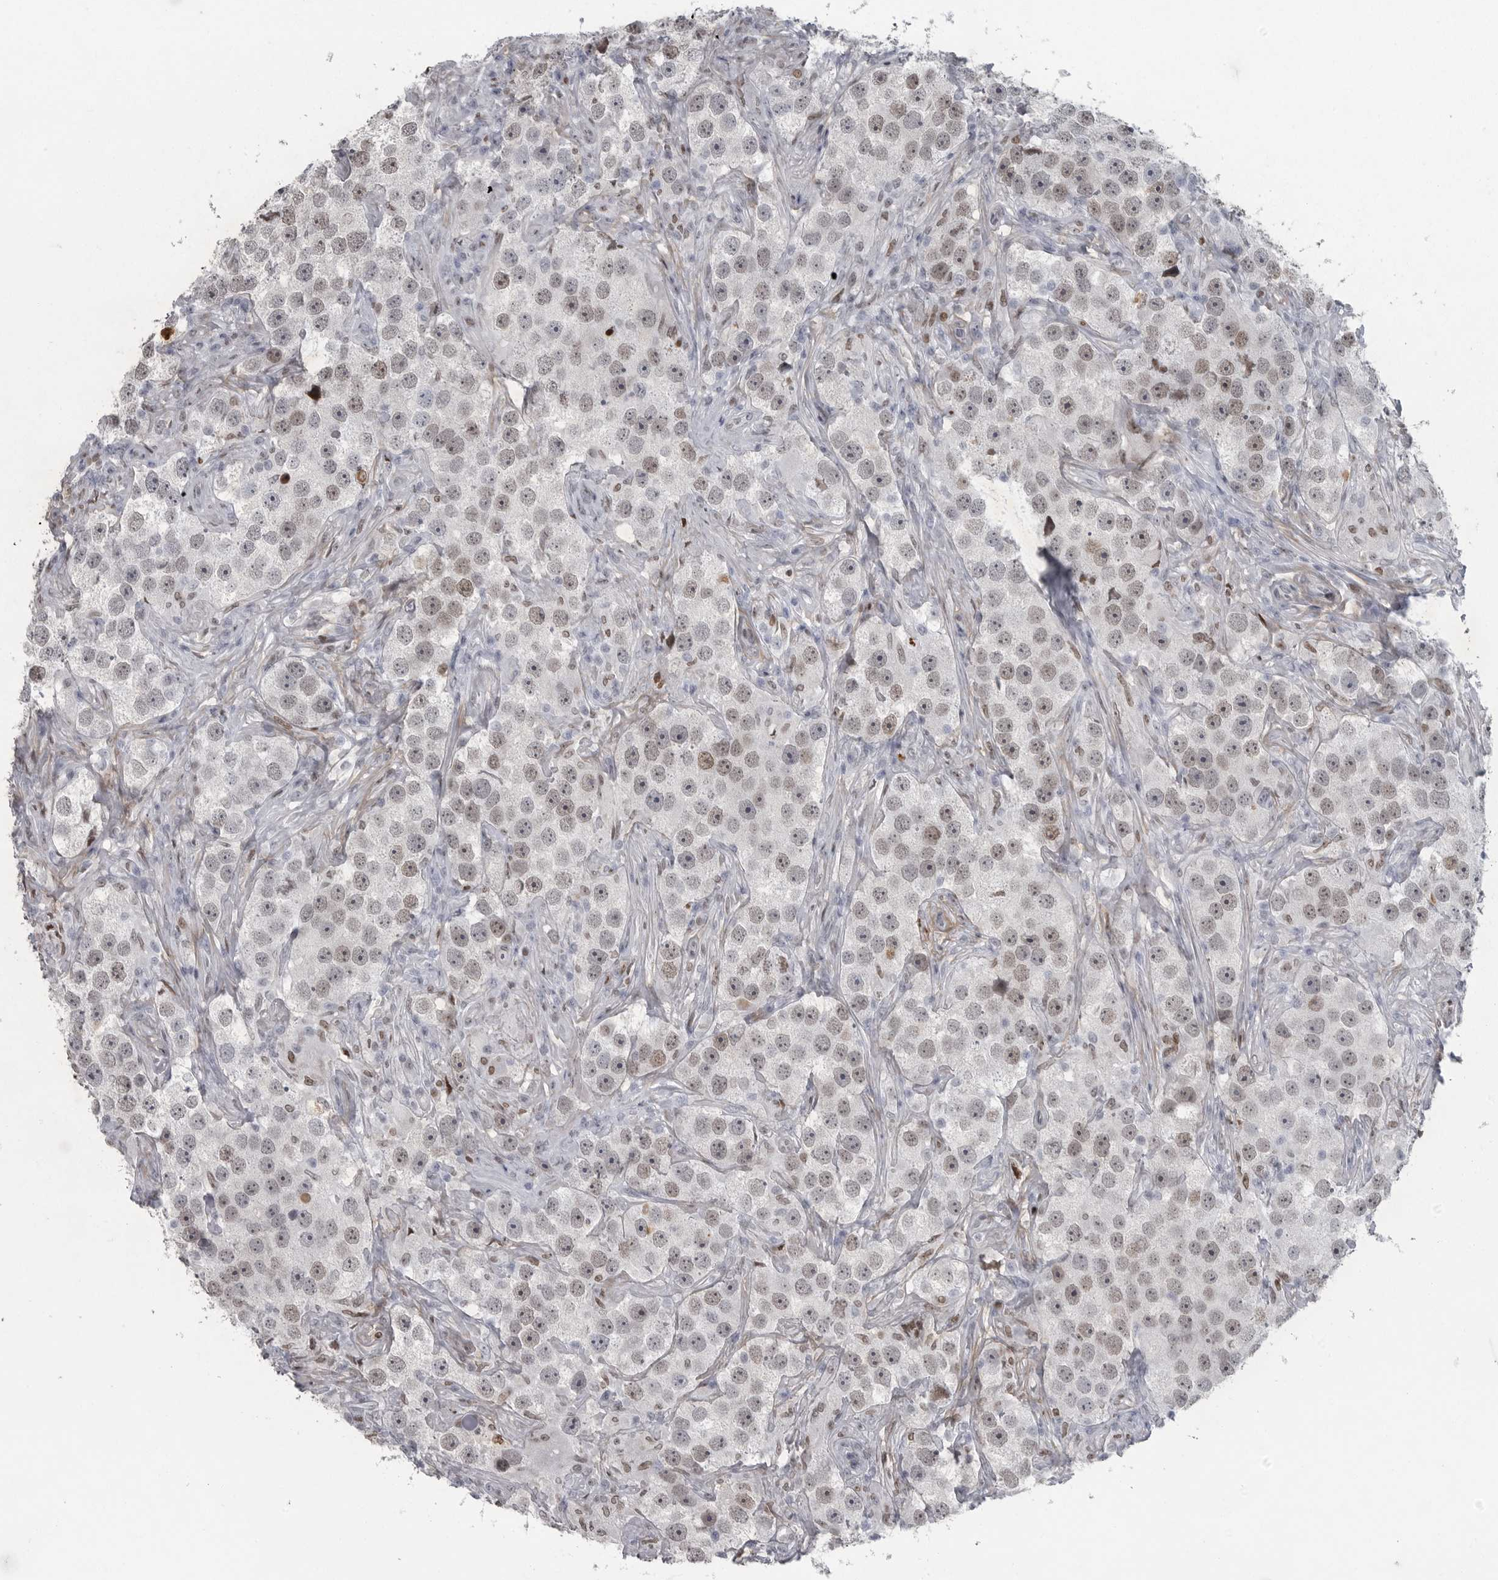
{"staining": {"intensity": "weak", "quantity": "25%-75%", "location": "nuclear"}, "tissue": "testis cancer", "cell_type": "Tumor cells", "image_type": "cancer", "snomed": [{"axis": "morphology", "description": "Seminoma, NOS"}, {"axis": "topography", "description": "Testis"}], "caption": "There is low levels of weak nuclear positivity in tumor cells of seminoma (testis), as demonstrated by immunohistochemical staining (brown color).", "gene": "HMGN3", "patient": {"sex": "male", "age": 49}}